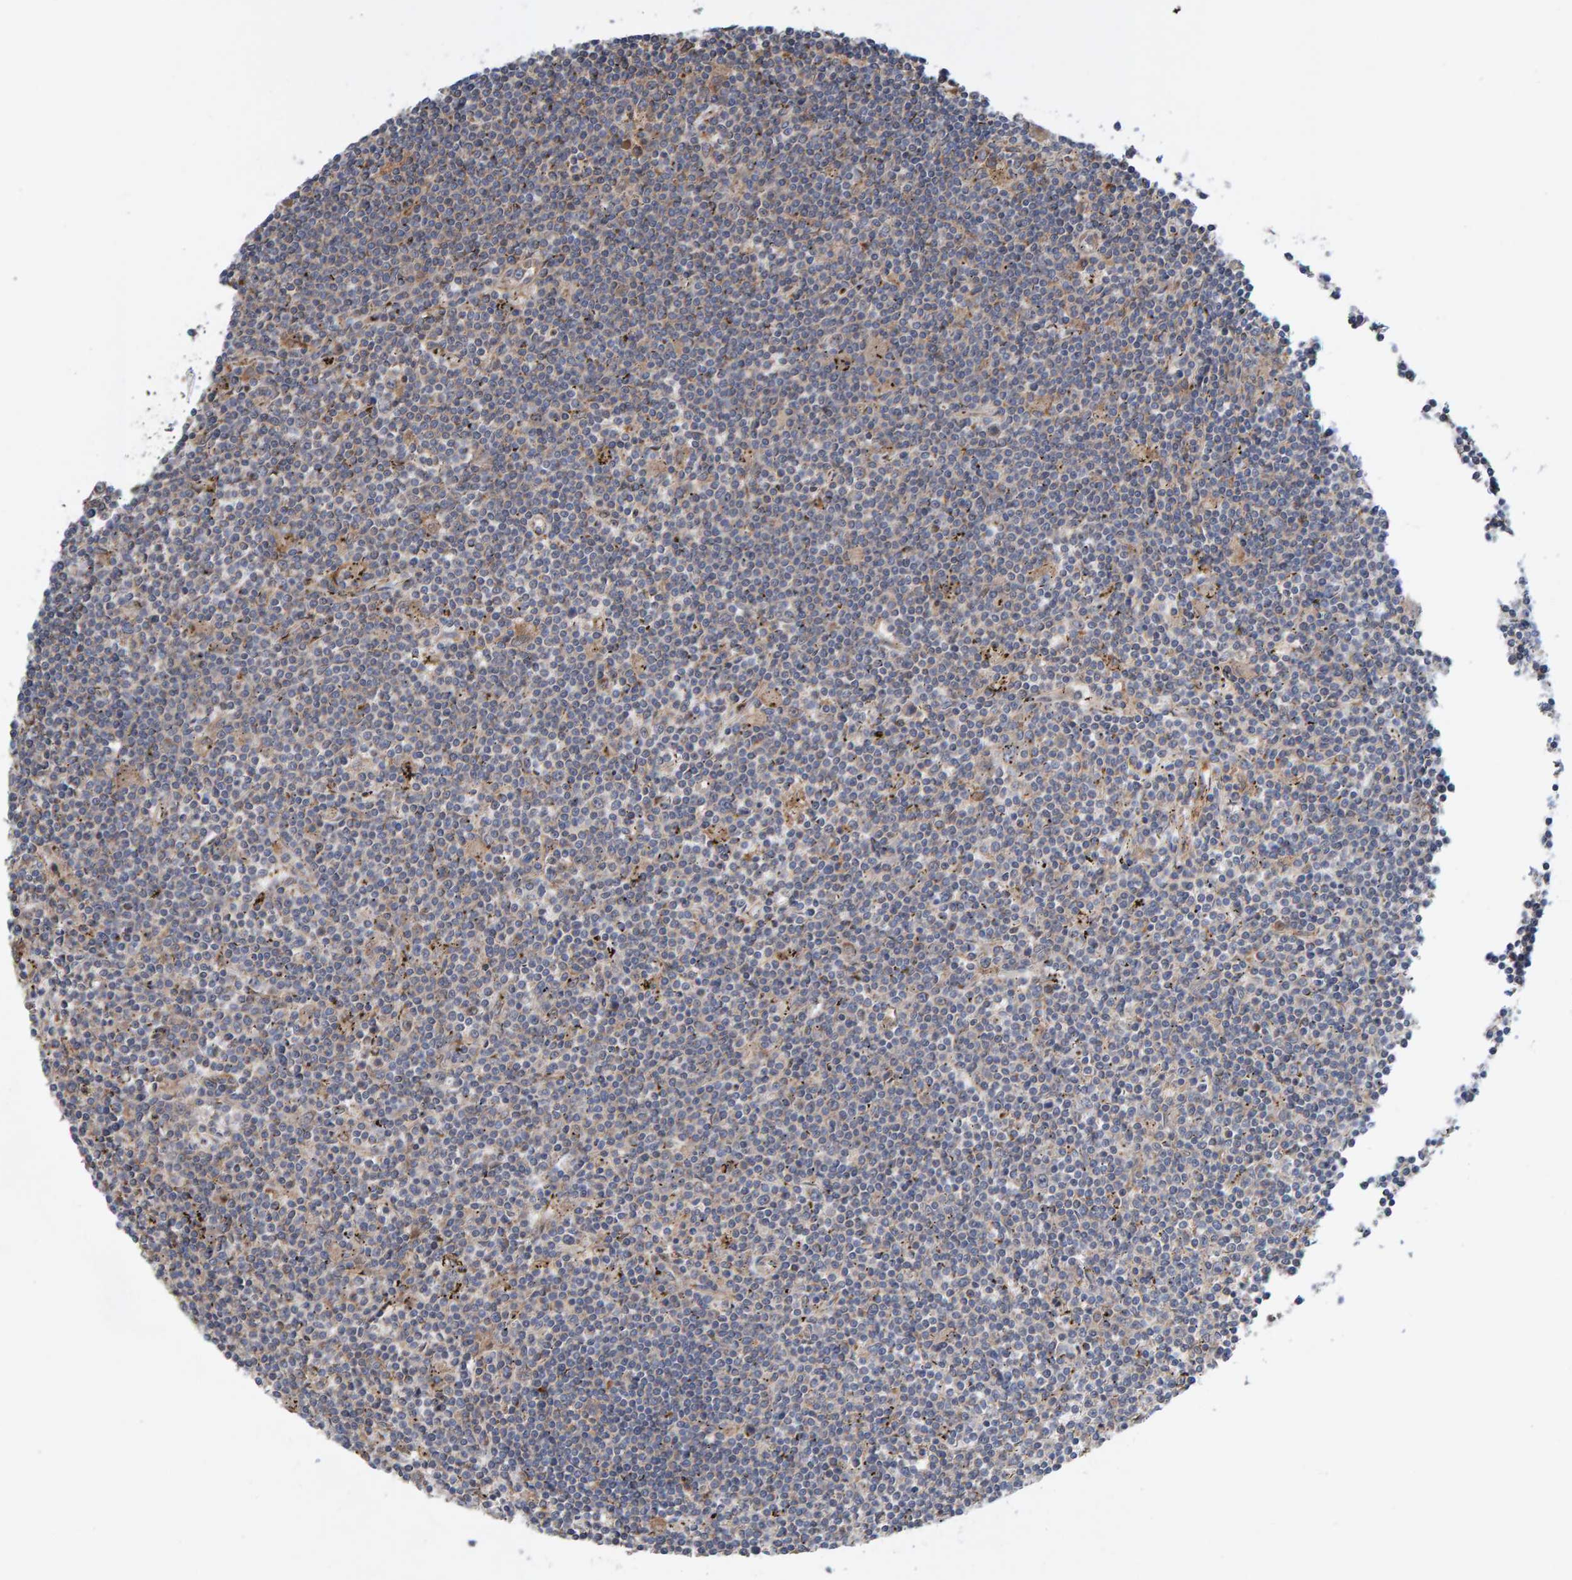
{"staining": {"intensity": "weak", "quantity": "<25%", "location": "cytoplasmic/membranous"}, "tissue": "lymphoma", "cell_type": "Tumor cells", "image_type": "cancer", "snomed": [{"axis": "morphology", "description": "Malignant lymphoma, non-Hodgkin's type, Low grade"}, {"axis": "topography", "description": "Spleen"}], "caption": "This is an immunohistochemistry micrograph of lymphoma. There is no expression in tumor cells.", "gene": "KIAA0753", "patient": {"sex": "male", "age": 76}}